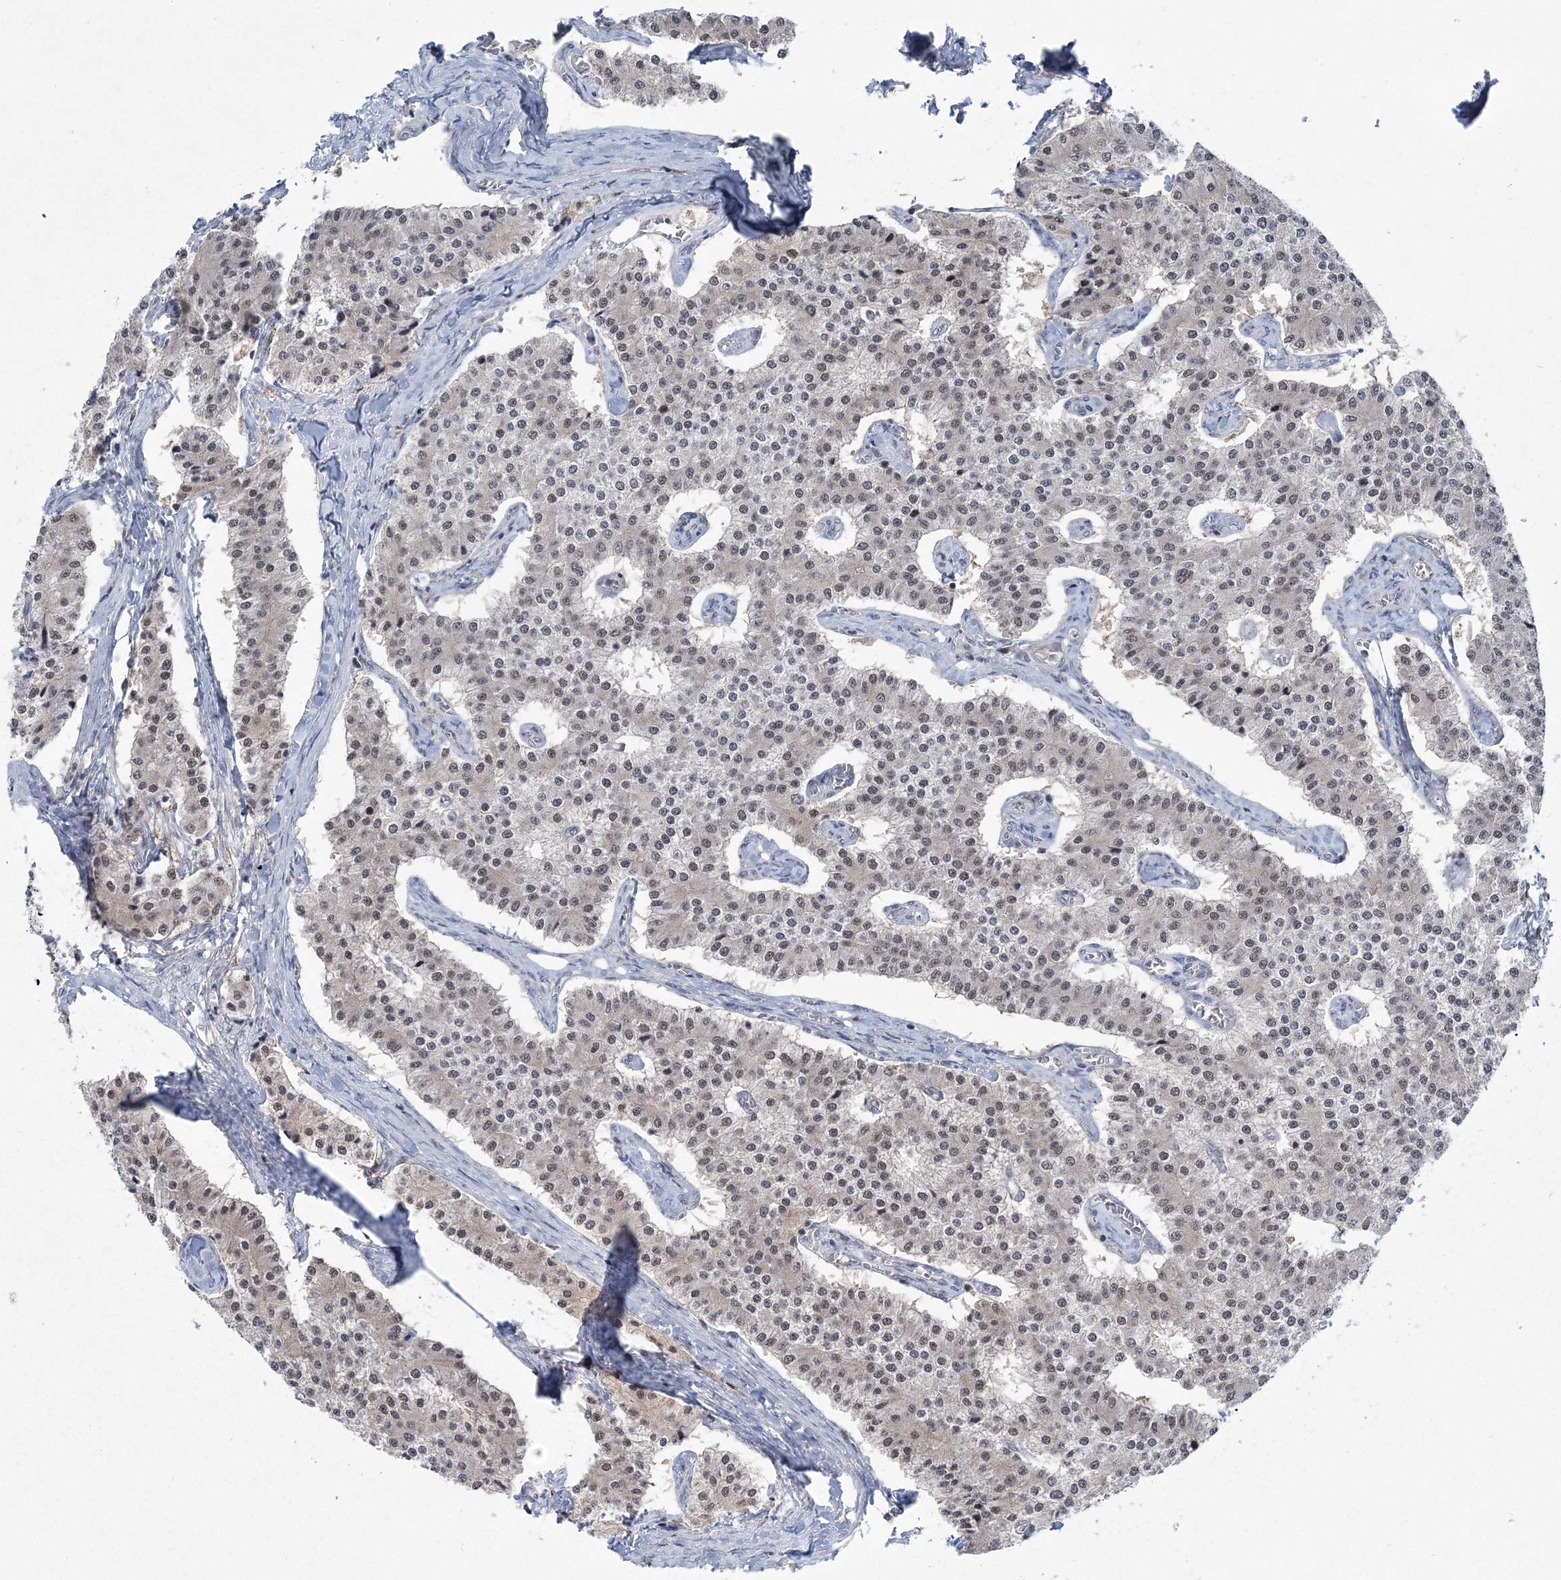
{"staining": {"intensity": "weak", "quantity": ">75%", "location": "nuclear"}, "tissue": "carcinoid", "cell_type": "Tumor cells", "image_type": "cancer", "snomed": [{"axis": "morphology", "description": "Carcinoid, malignant, NOS"}, {"axis": "topography", "description": "Colon"}], "caption": "The photomicrograph reveals immunohistochemical staining of malignant carcinoid. There is weak nuclear staining is present in approximately >75% of tumor cells.", "gene": "PDS5A", "patient": {"sex": "female", "age": 52}}